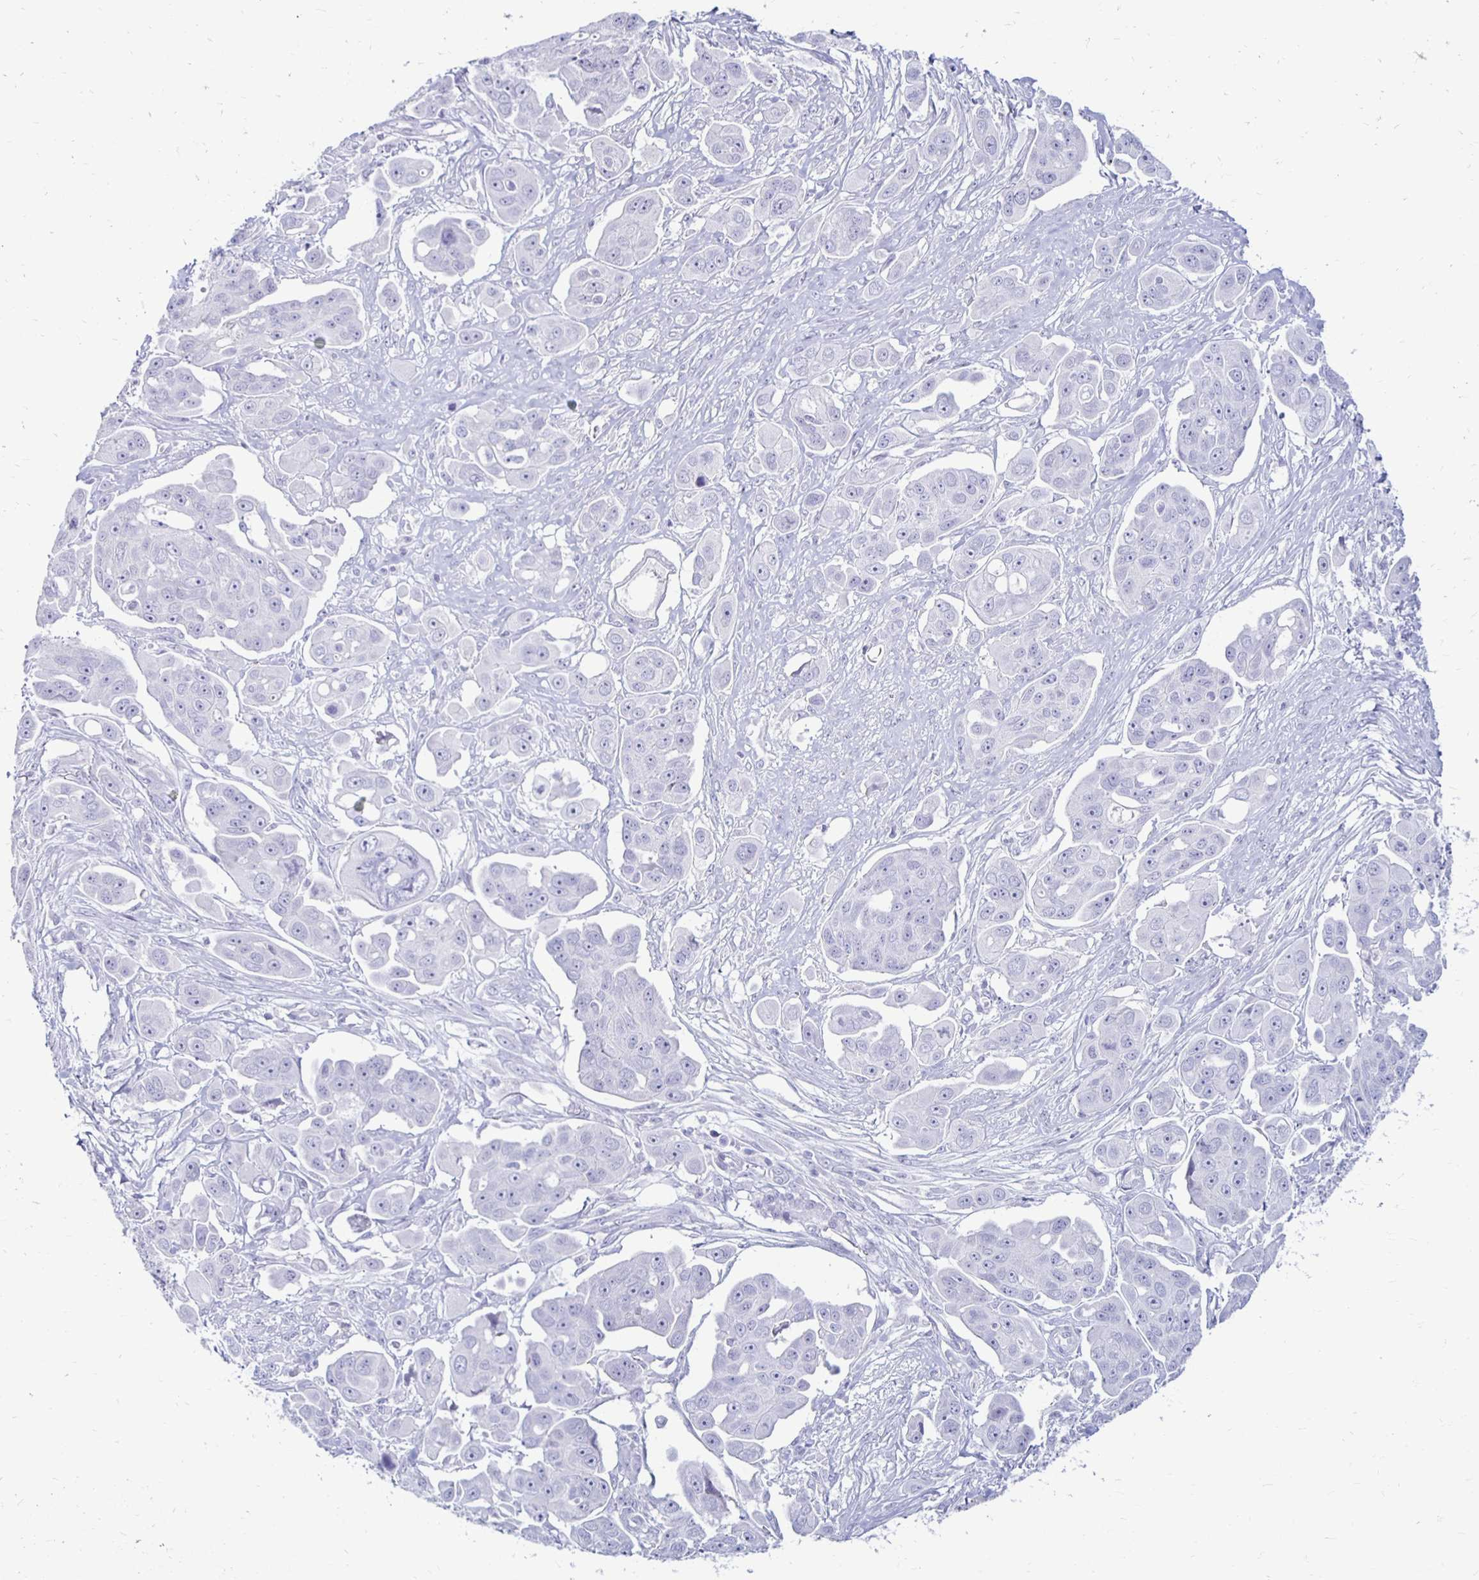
{"staining": {"intensity": "negative", "quantity": "none", "location": "none"}, "tissue": "ovarian cancer", "cell_type": "Tumor cells", "image_type": "cancer", "snomed": [{"axis": "morphology", "description": "Carcinoma, endometroid"}, {"axis": "topography", "description": "Ovary"}], "caption": "Tumor cells are negative for brown protein staining in ovarian endometroid carcinoma.", "gene": "RYR1", "patient": {"sex": "female", "age": 70}}